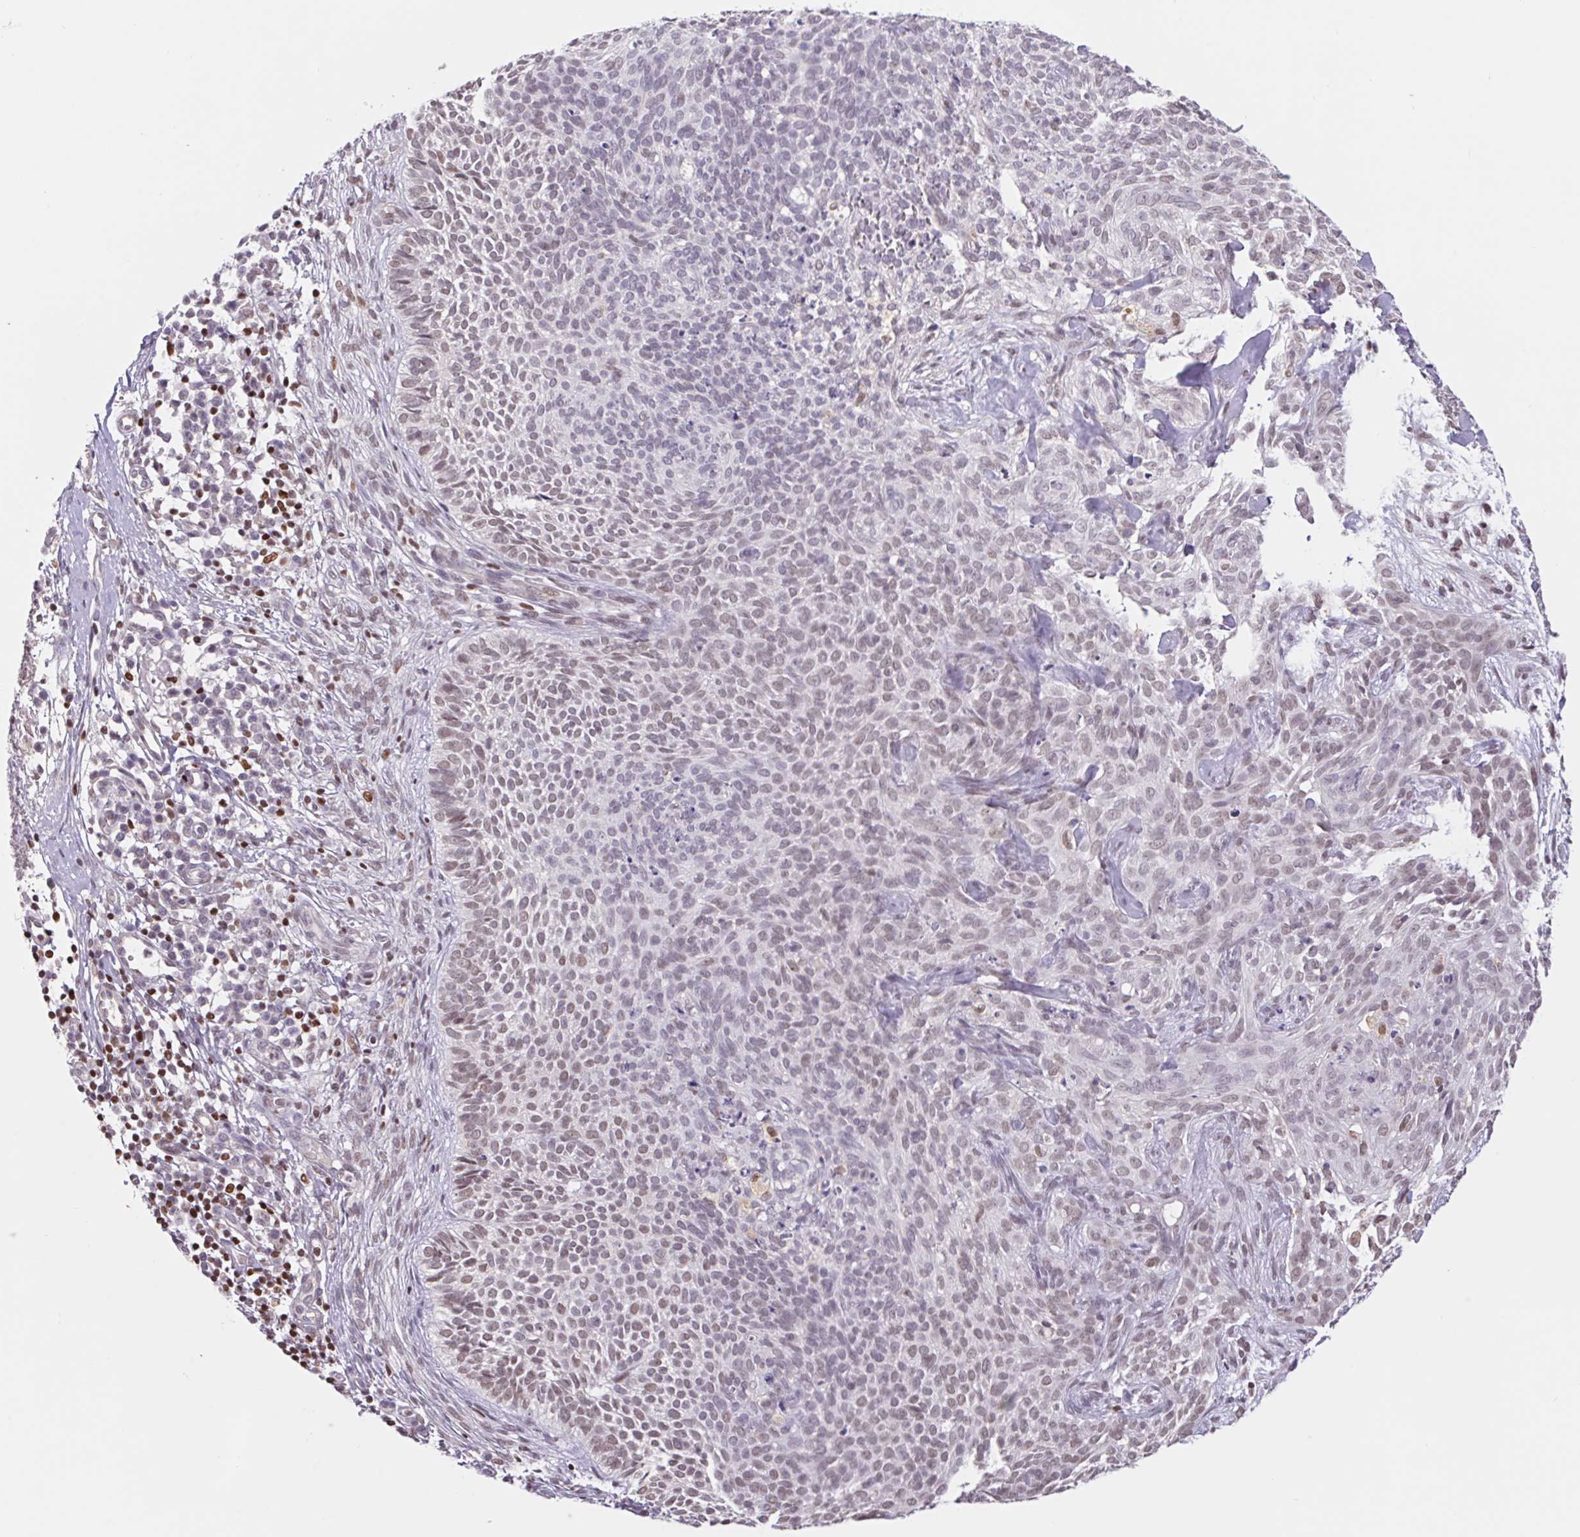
{"staining": {"intensity": "weak", "quantity": "25%-75%", "location": "cytoplasmic/membranous"}, "tissue": "skin cancer", "cell_type": "Tumor cells", "image_type": "cancer", "snomed": [{"axis": "morphology", "description": "Basal cell carcinoma"}, {"axis": "topography", "description": "Skin"}, {"axis": "topography", "description": "Skin of face"}], "caption": "The histopathology image displays staining of skin cancer, revealing weak cytoplasmic/membranous protein positivity (brown color) within tumor cells.", "gene": "TRERF1", "patient": {"sex": "female", "age": 82}}